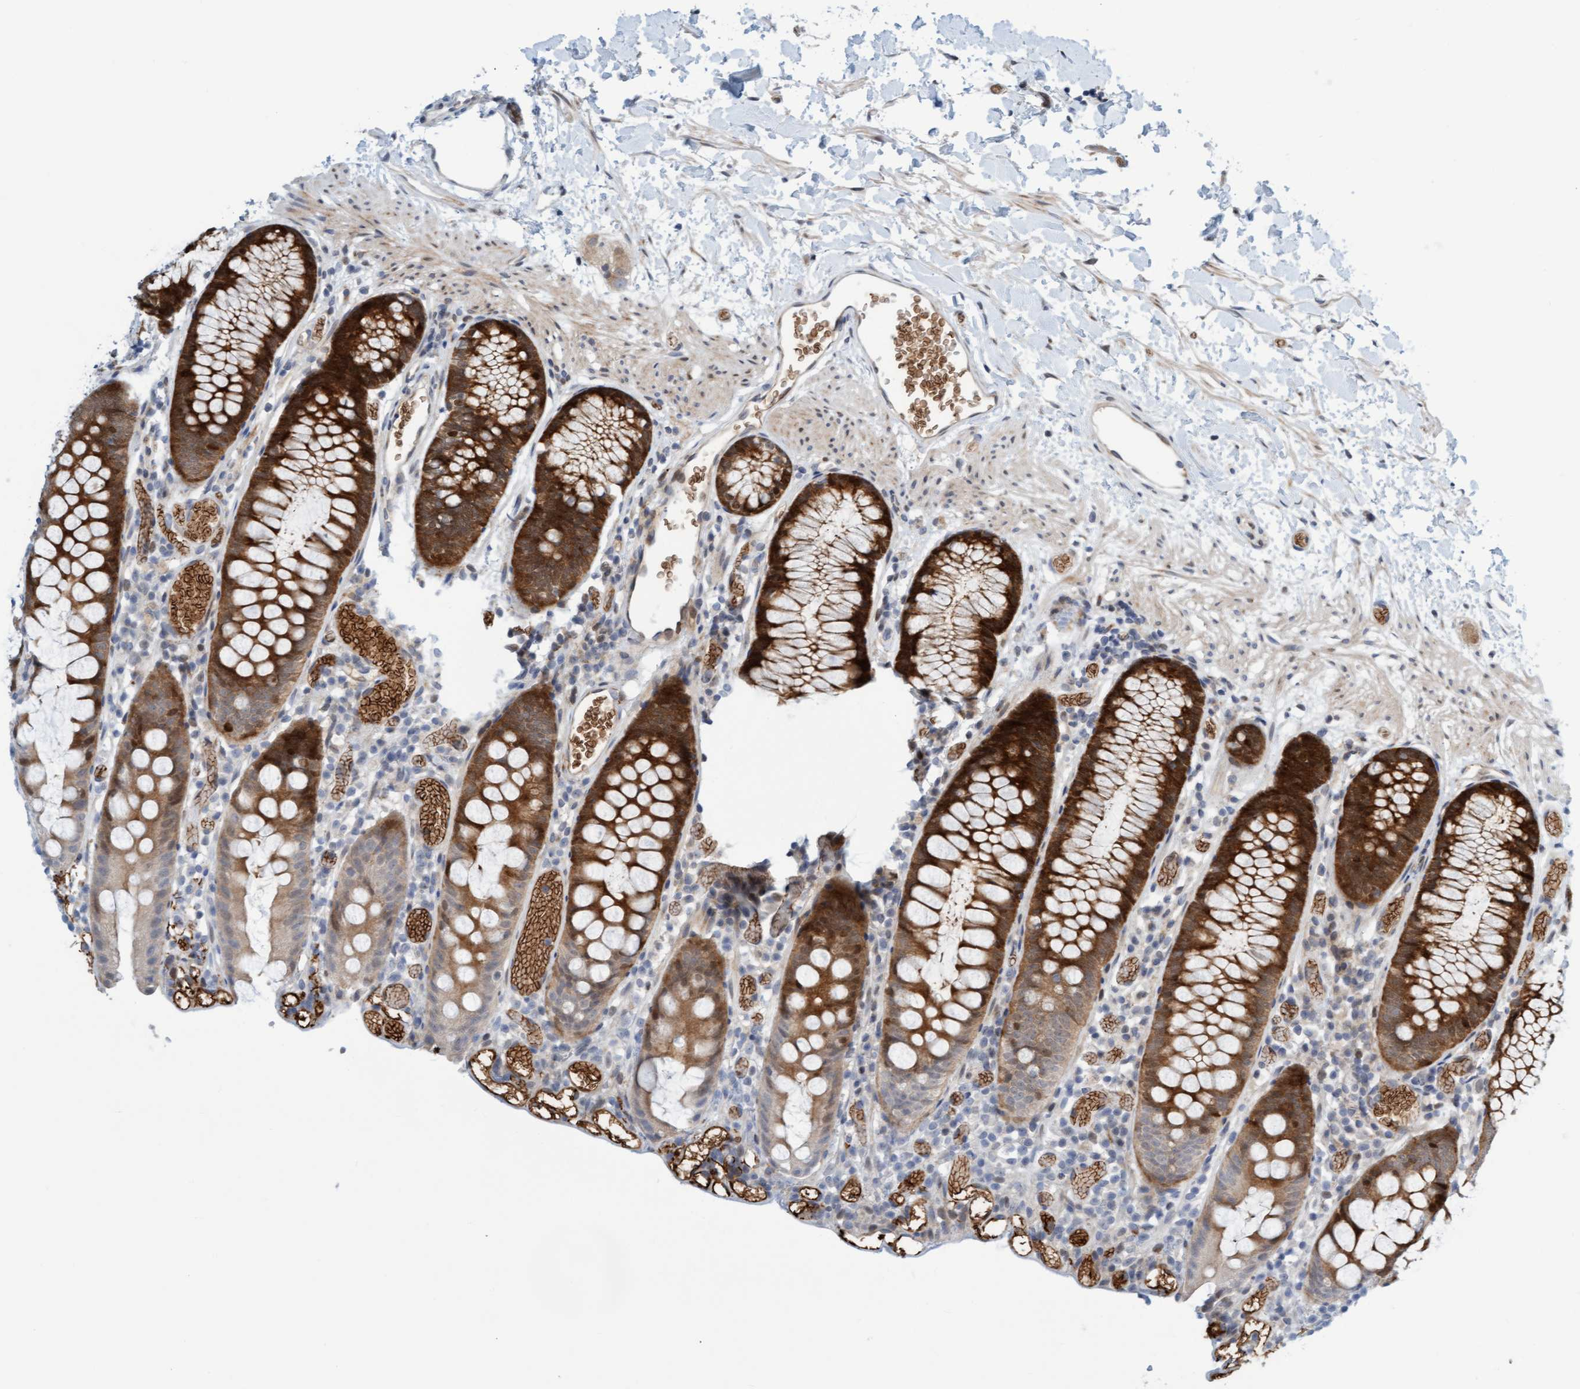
{"staining": {"intensity": "moderate", "quantity": ">75%", "location": "cytoplasmic/membranous"}, "tissue": "colon", "cell_type": "Endothelial cells", "image_type": "normal", "snomed": [{"axis": "morphology", "description": "Normal tissue, NOS"}, {"axis": "topography", "description": "Colon"}], "caption": "The immunohistochemical stain labels moderate cytoplasmic/membranous staining in endothelial cells of unremarkable colon. (DAB IHC, brown staining for protein, blue staining for nuclei).", "gene": "EIF4EBP1", "patient": {"sex": "male", "age": 14}}